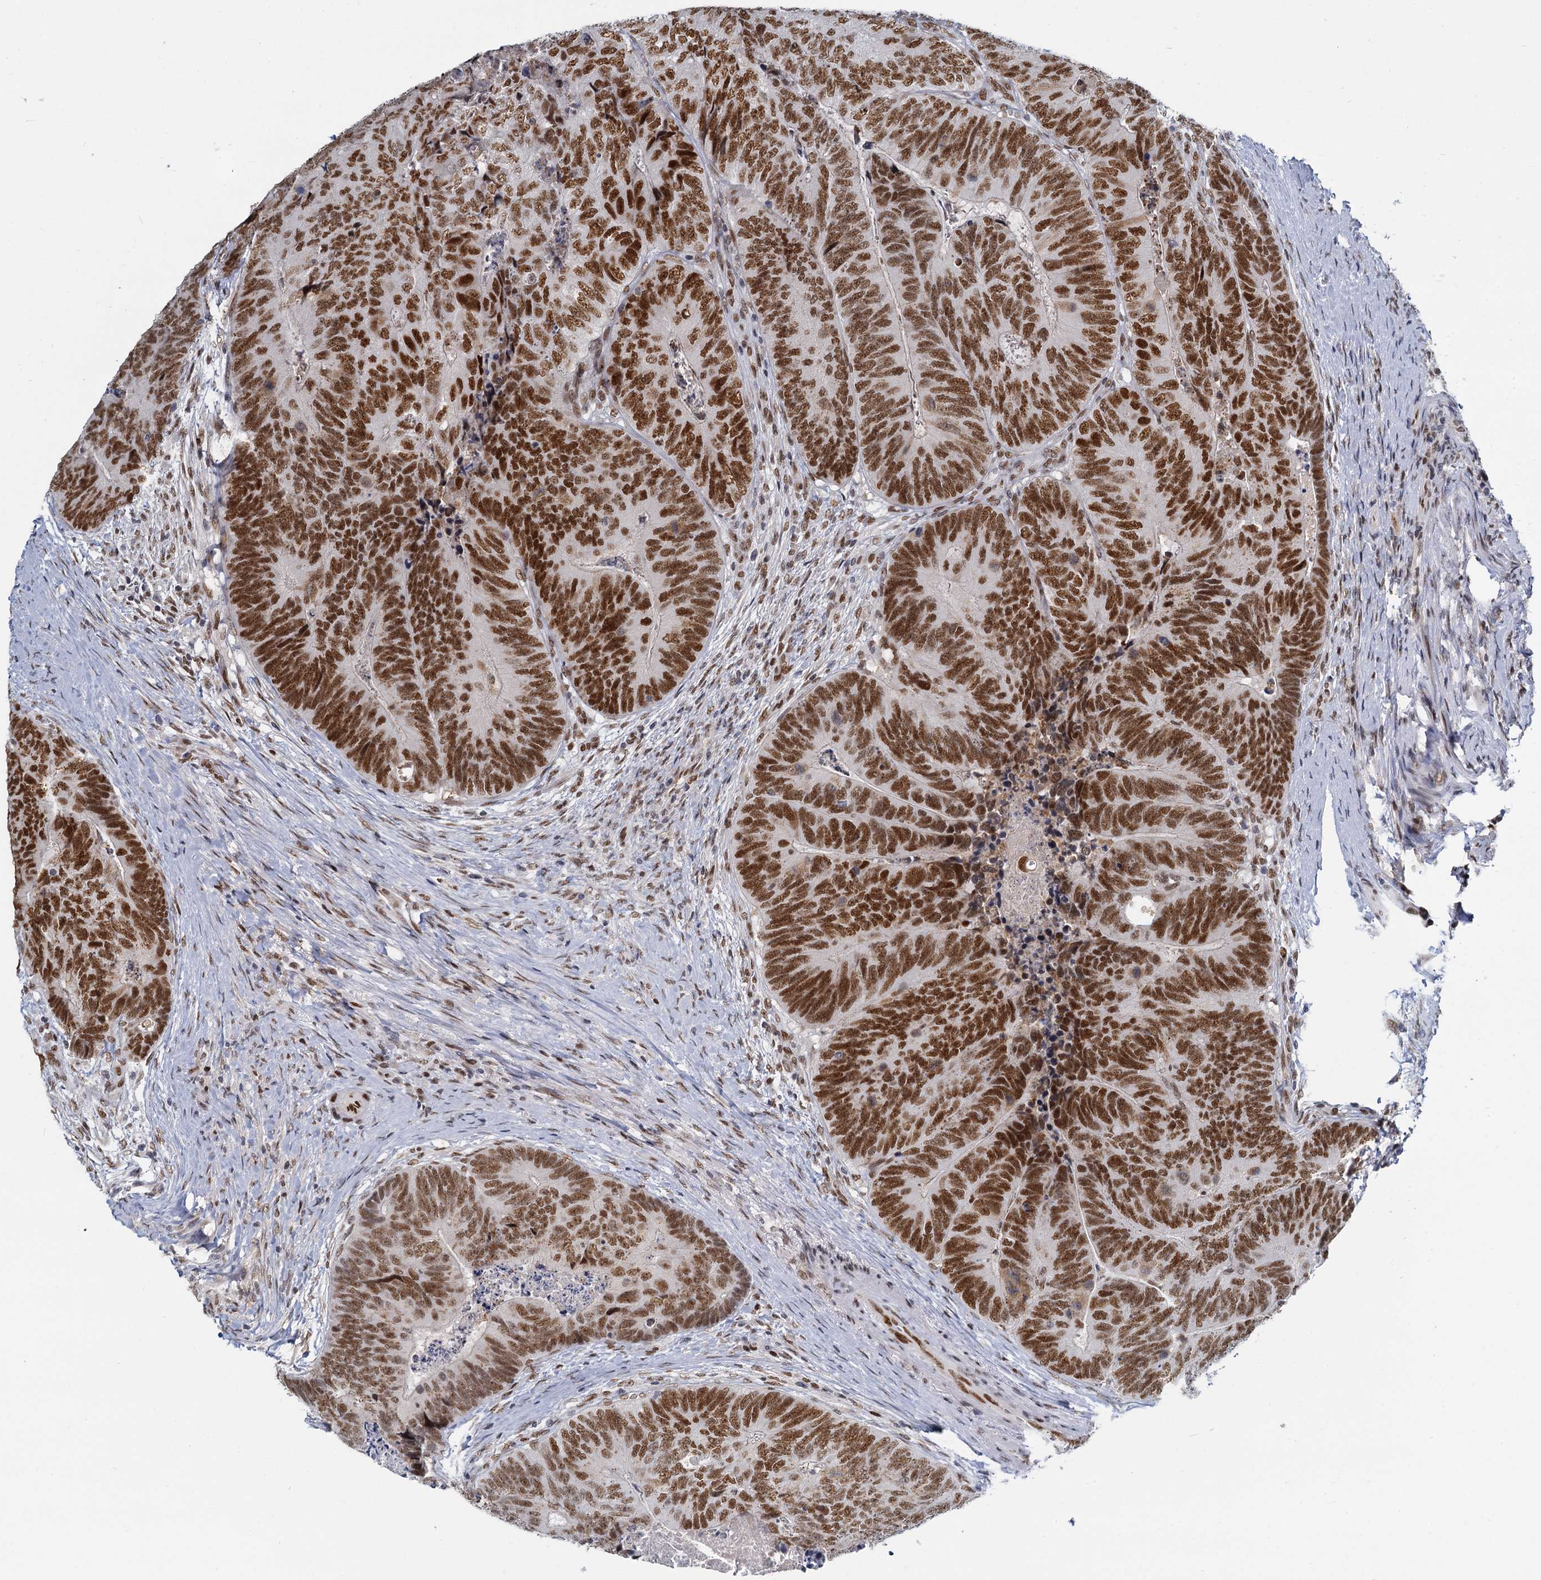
{"staining": {"intensity": "strong", "quantity": ">75%", "location": "nuclear"}, "tissue": "colorectal cancer", "cell_type": "Tumor cells", "image_type": "cancer", "snomed": [{"axis": "morphology", "description": "Adenocarcinoma, NOS"}, {"axis": "topography", "description": "Colon"}], "caption": "Immunohistochemical staining of human adenocarcinoma (colorectal) displays strong nuclear protein expression in about >75% of tumor cells. Immunohistochemistry (ihc) stains the protein in brown and the nuclei are stained blue.", "gene": "RPRD1A", "patient": {"sex": "female", "age": 67}}